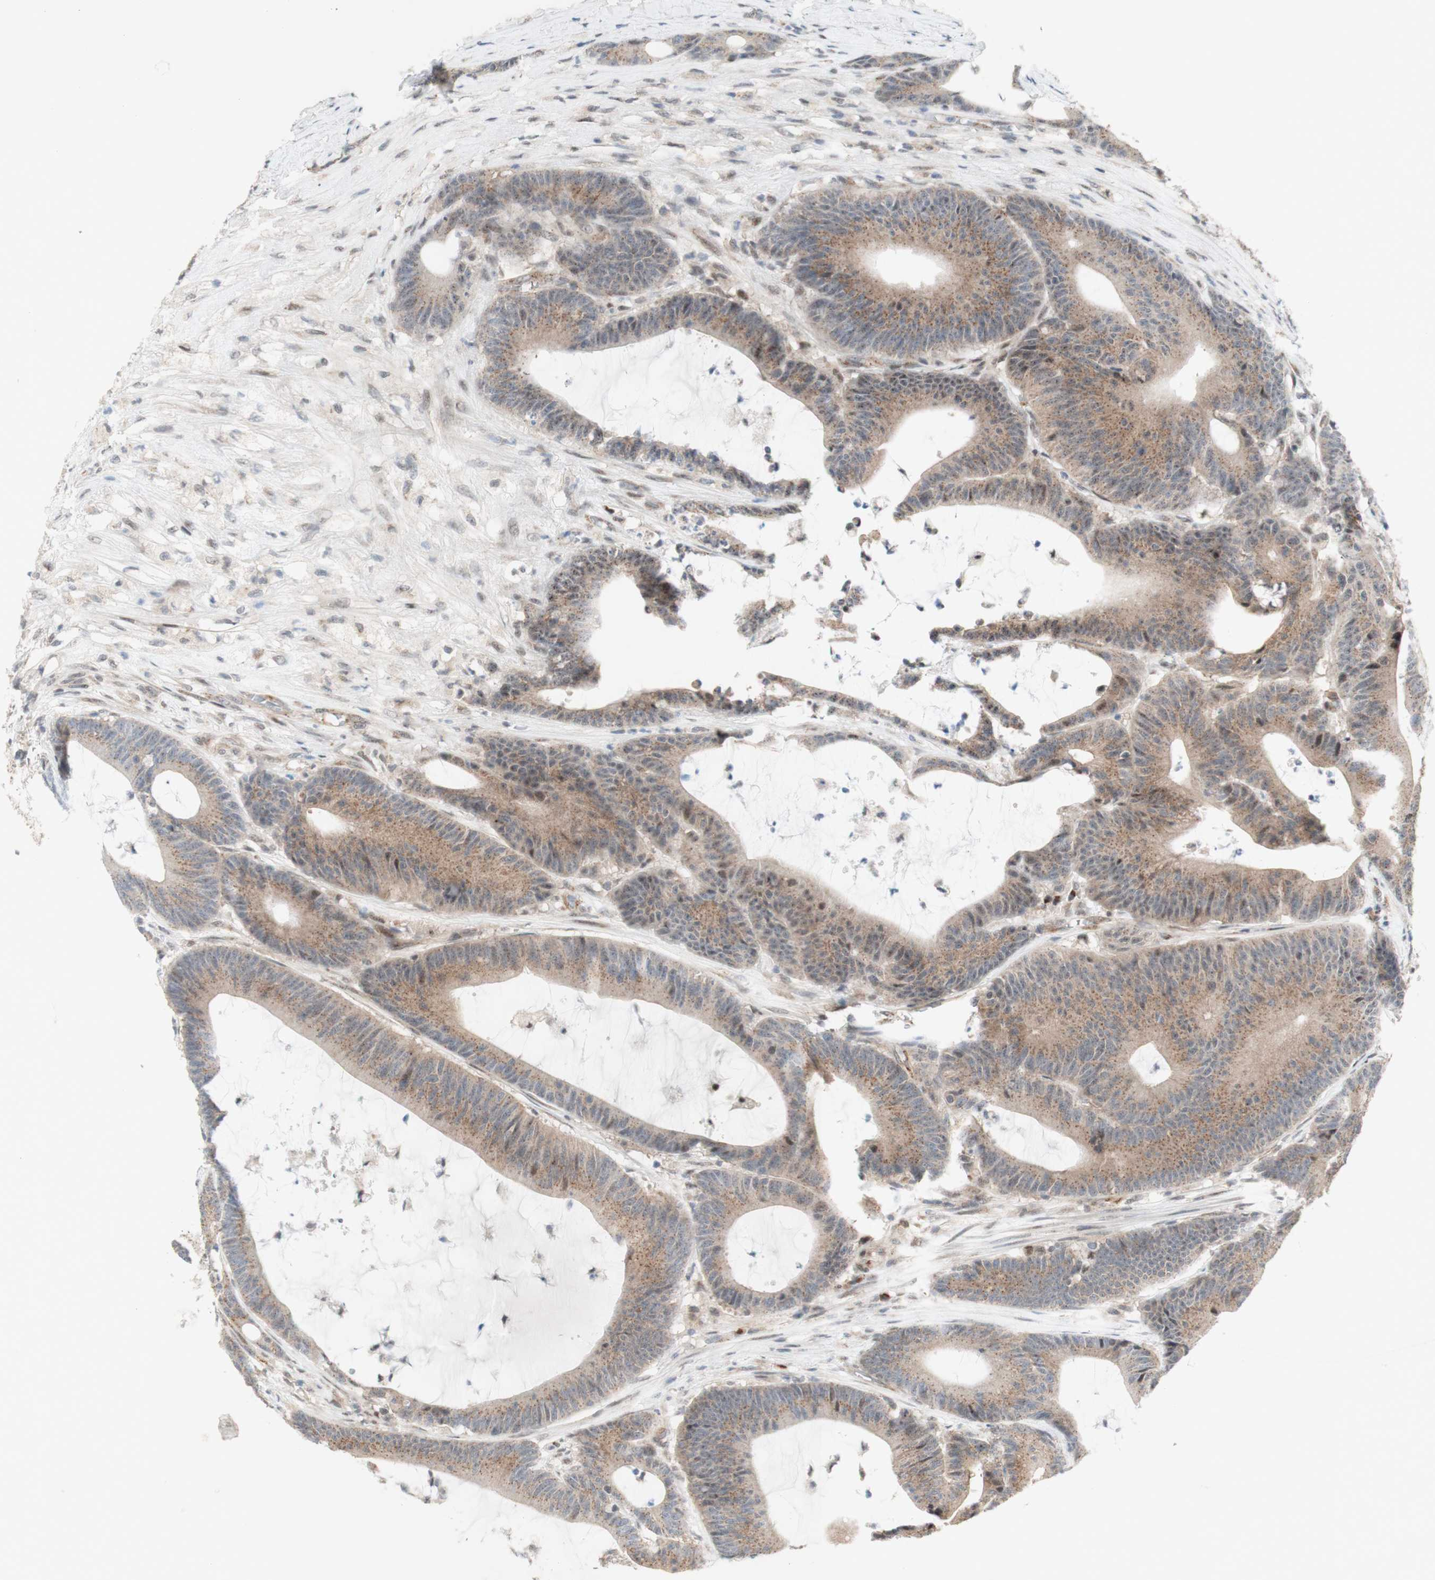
{"staining": {"intensity": "weak", "quantity": ">75%", "location": "cytoplasmic/membranous"}, "tissue": "colorectal cancer", "cell_type": "Tumor cells", "image_type": "cancer", "snomed": [{"axis": "morphology", "description": "Adenocarcinoma, NOS"}, {"axis": "topography", "description": "Colon"}], "caption": "Adenocarcinoma (colorectal) stained for a protein demonstrates weak cytoplasmic/membranous positivity in tumor cells.", "gene": "CYLD", "patient": {"sex": "female", "age": 84}}